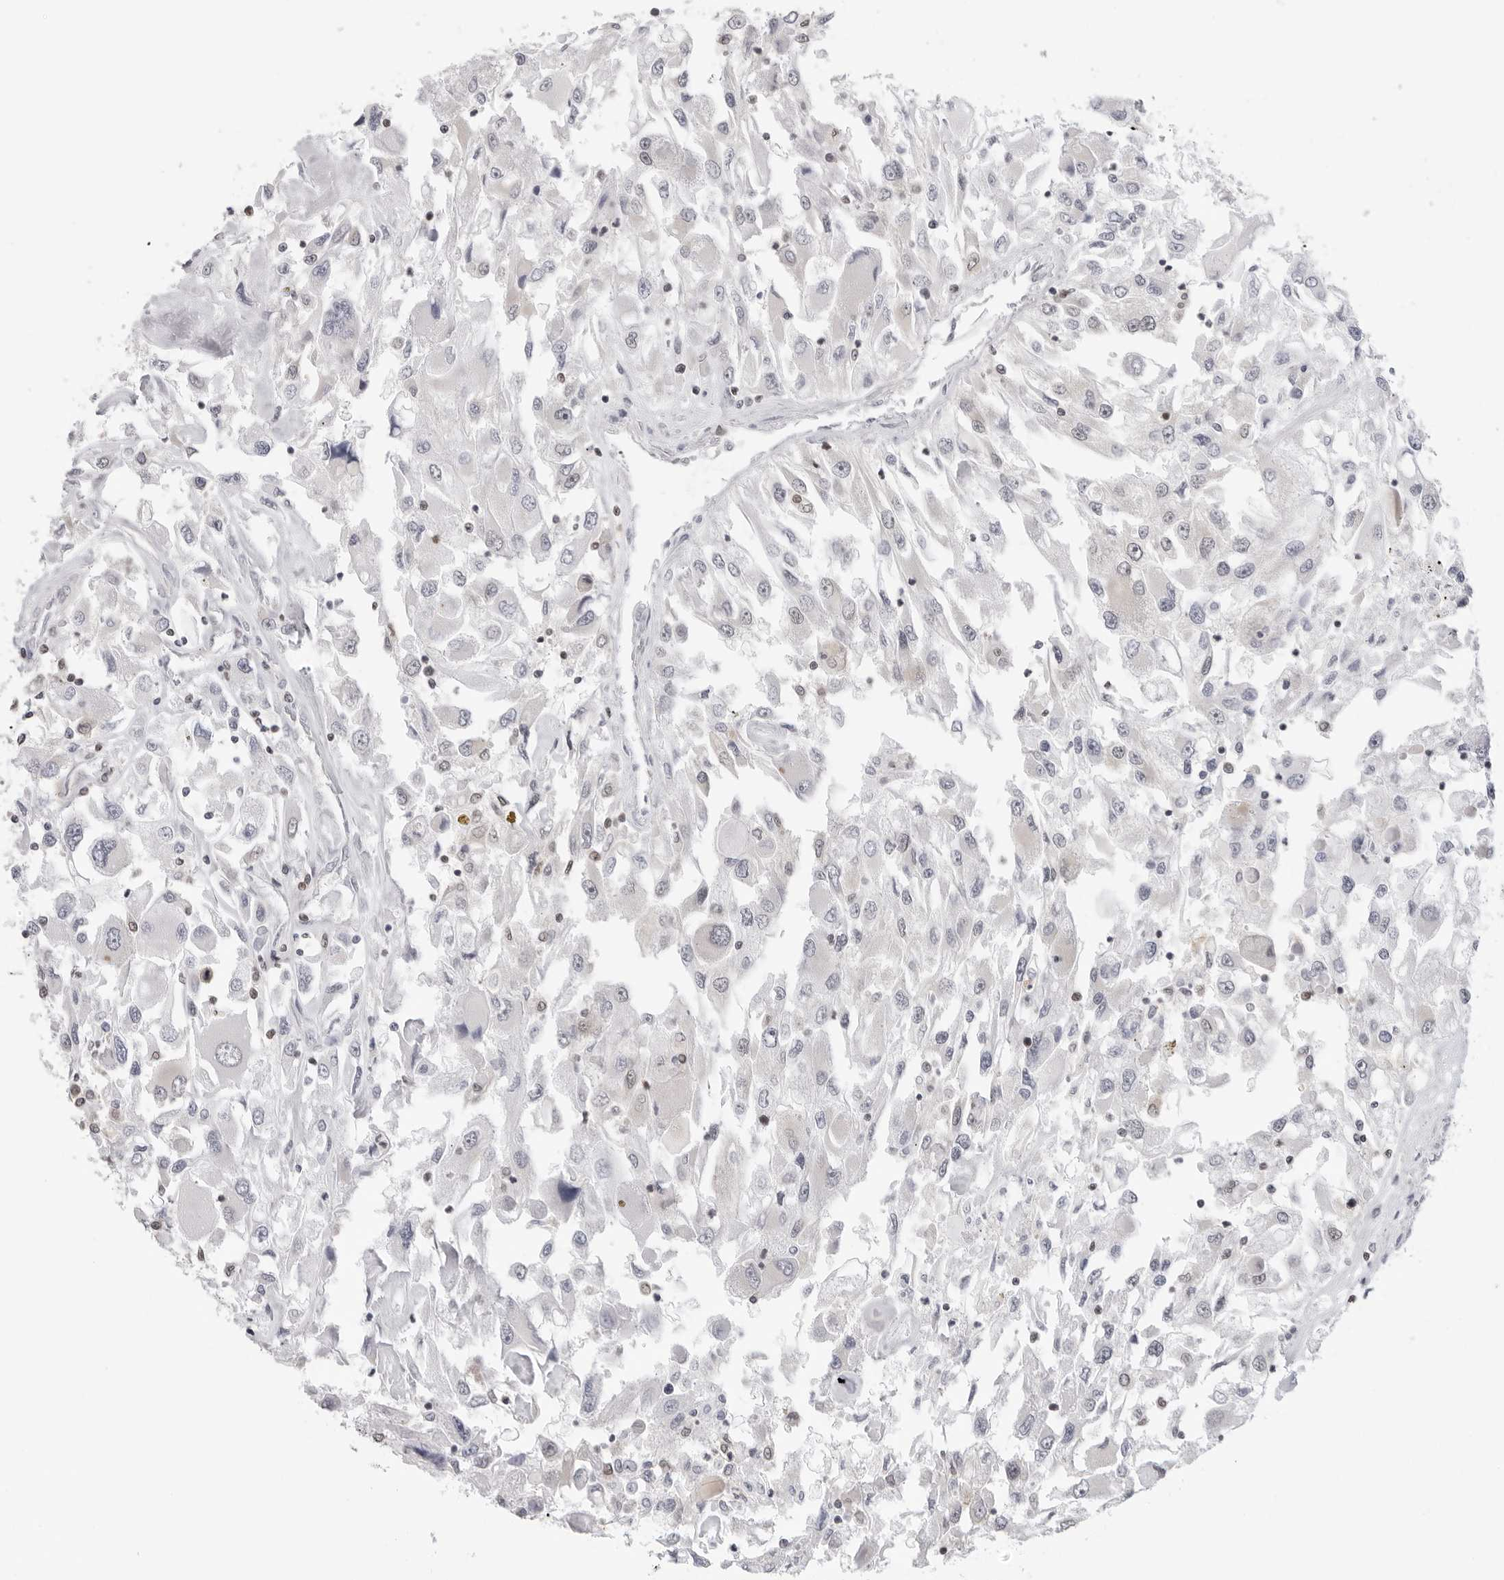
{"staining": {"intensity": "negative", "quantity": "none", "location": "none"}, "tissue": "renal cancer", "cell_type": "Tumor cells", "image_type": "cancer", "snomed": [{"axis": "morphology", "description": "Adenocarcinoma, NOS"}, {"axis": "topography", "description": "Kidney"}], "caption": "Immunohistochemistry image of neoplastic tissue: renal cancer (adenocarcinoma) stained with DAB shows no significant protein expression in tumor cells.", "gene": "RPA2", "patient": {"sex": "female", "age": 52}}